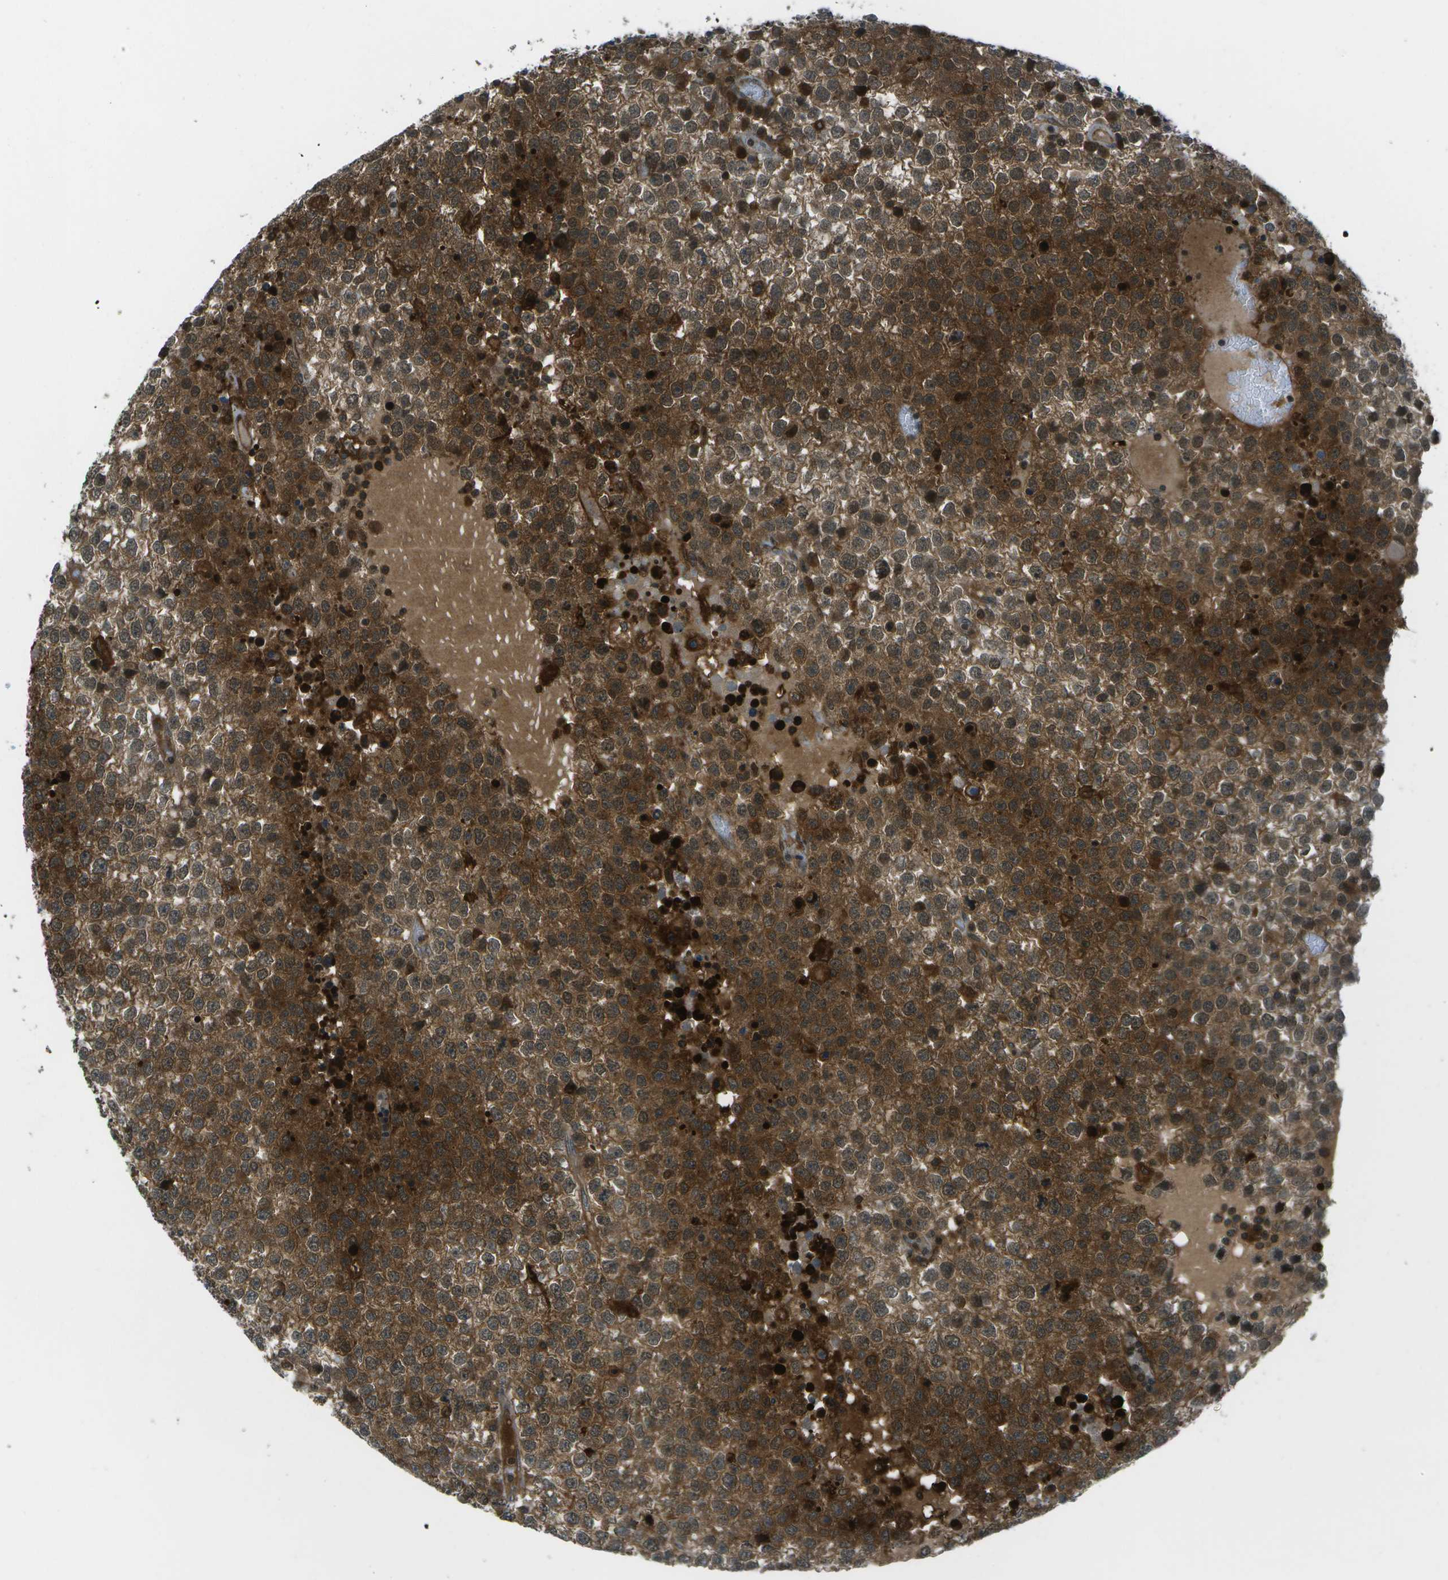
{"staining": {"intensity": "strong", "quantity": ">75%", "location": "cytoplasmic/membranous"}, "tissue": "testis cancer", "cell_type": "Tumor cells", "image_type": "cancer", "snomed": [{"axis": "morphology", "description": "Seminoma, NOS"}, {"axis": "topography", "description": "Testis"}], "caption": "This micrograph shows IHC staining of testis cancer (seminoma), with high strong cytoplasmic/membranous positivity in approximately >75% of tumor cells.", "gene": "TMEM19", "patient": {"sex": "male", "age": 65}}